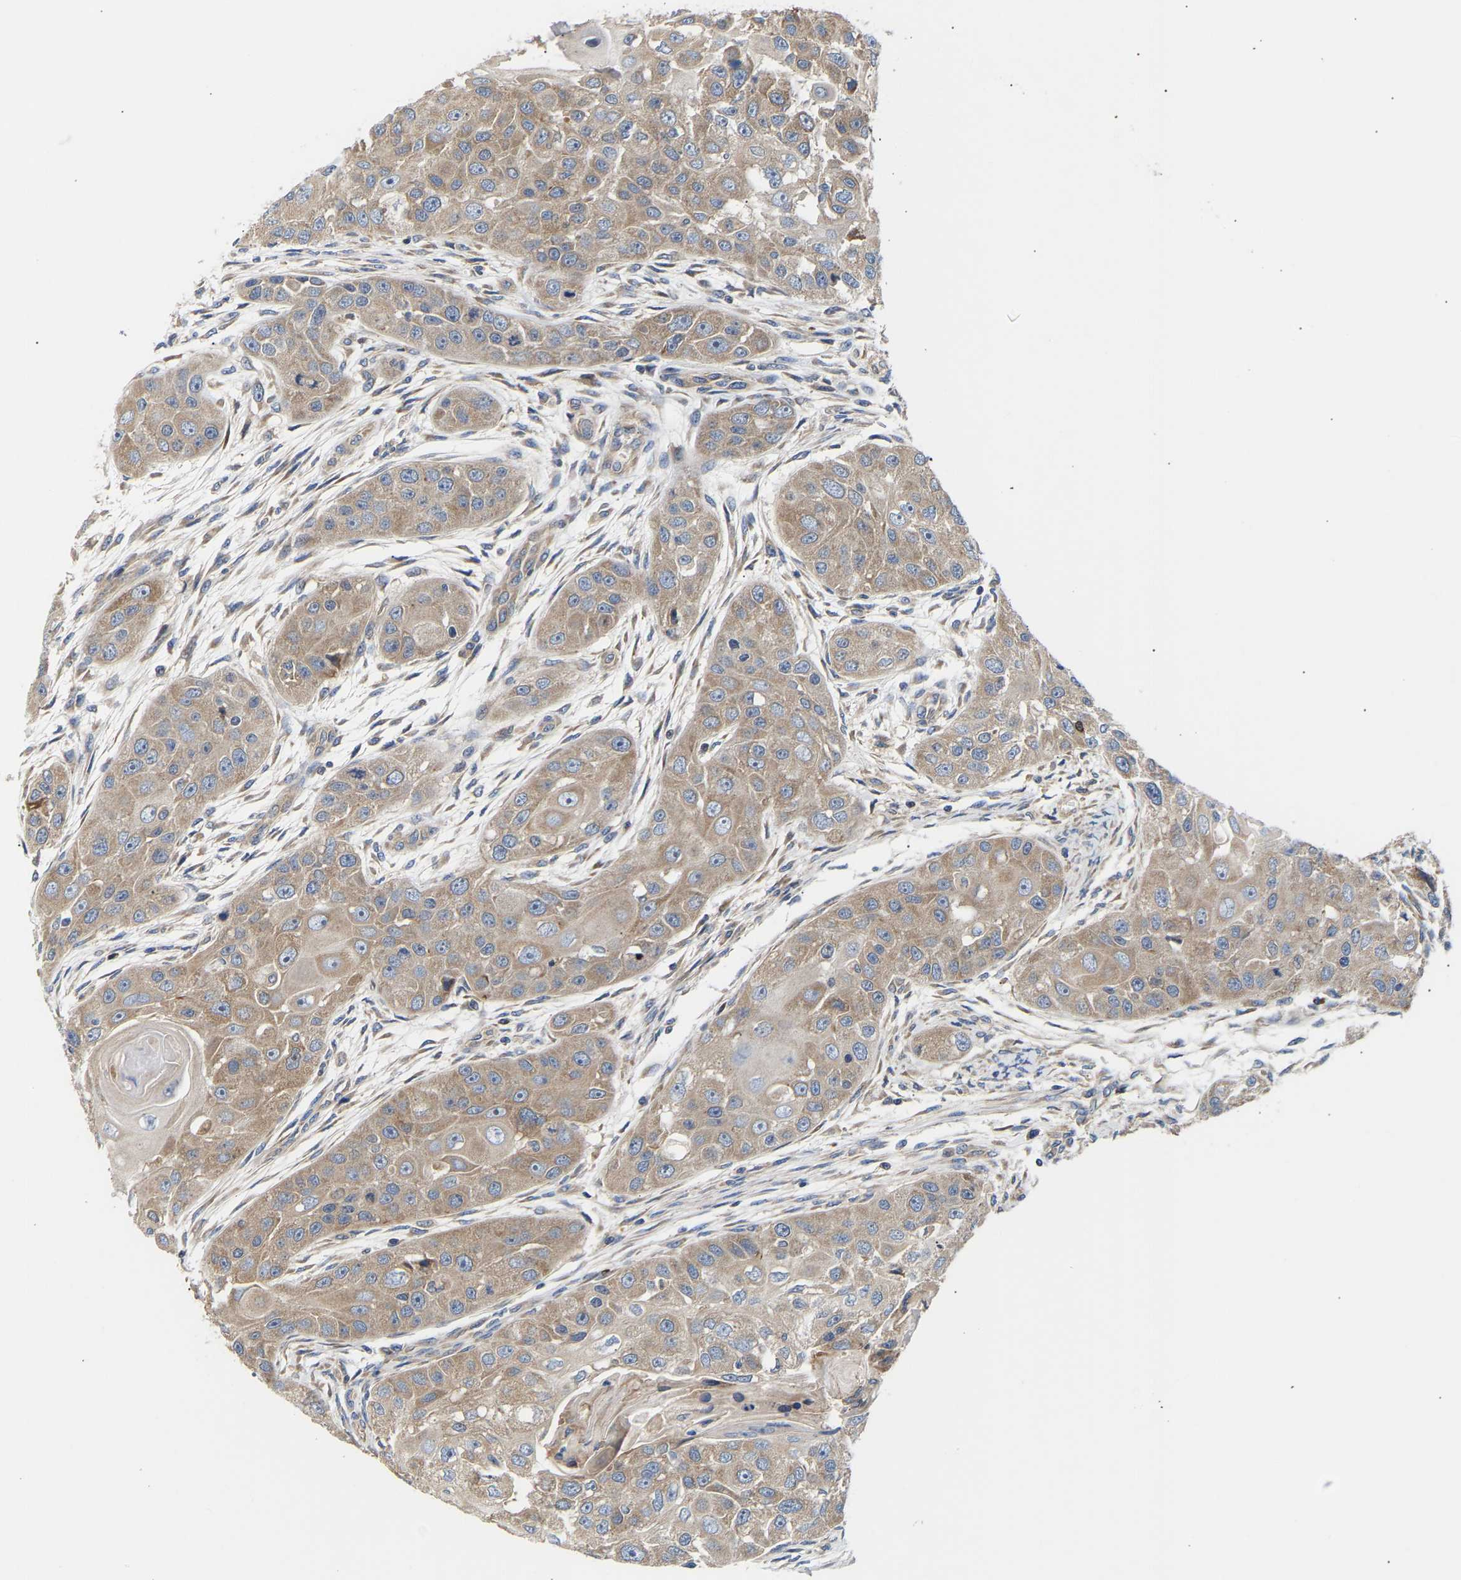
{"staining": {"intensity": "moderate", "quantity": ">75%", "location": "cytoplasmic/membranous"}, "tissue": "head and neck cancer", "cell_type": "Tumor cells", "image_type": "cancer", "snomed": [{"axis": "morphology", "description": "Normal tissue, NOS"}, {"axis": "morphology", "description": "Squamous cell carcinoma, NOS"}, {"axis": "topography", "description": "Skeletal muscle"}, {"axis": "topography", "description": "Head-Neck"}], "caption": "A brown stain highlights moderate cytoplasmic/membranous expression of a protein in human head and neck squamous cell carcinoma tumor cells. The protein of interest is stained brown, and the nuclei are stained in blue (DAB IHC with brightfield microscopy, high magnification).", "gene": "AIMP2", "patient": {"sex": "male", "age": 51}}